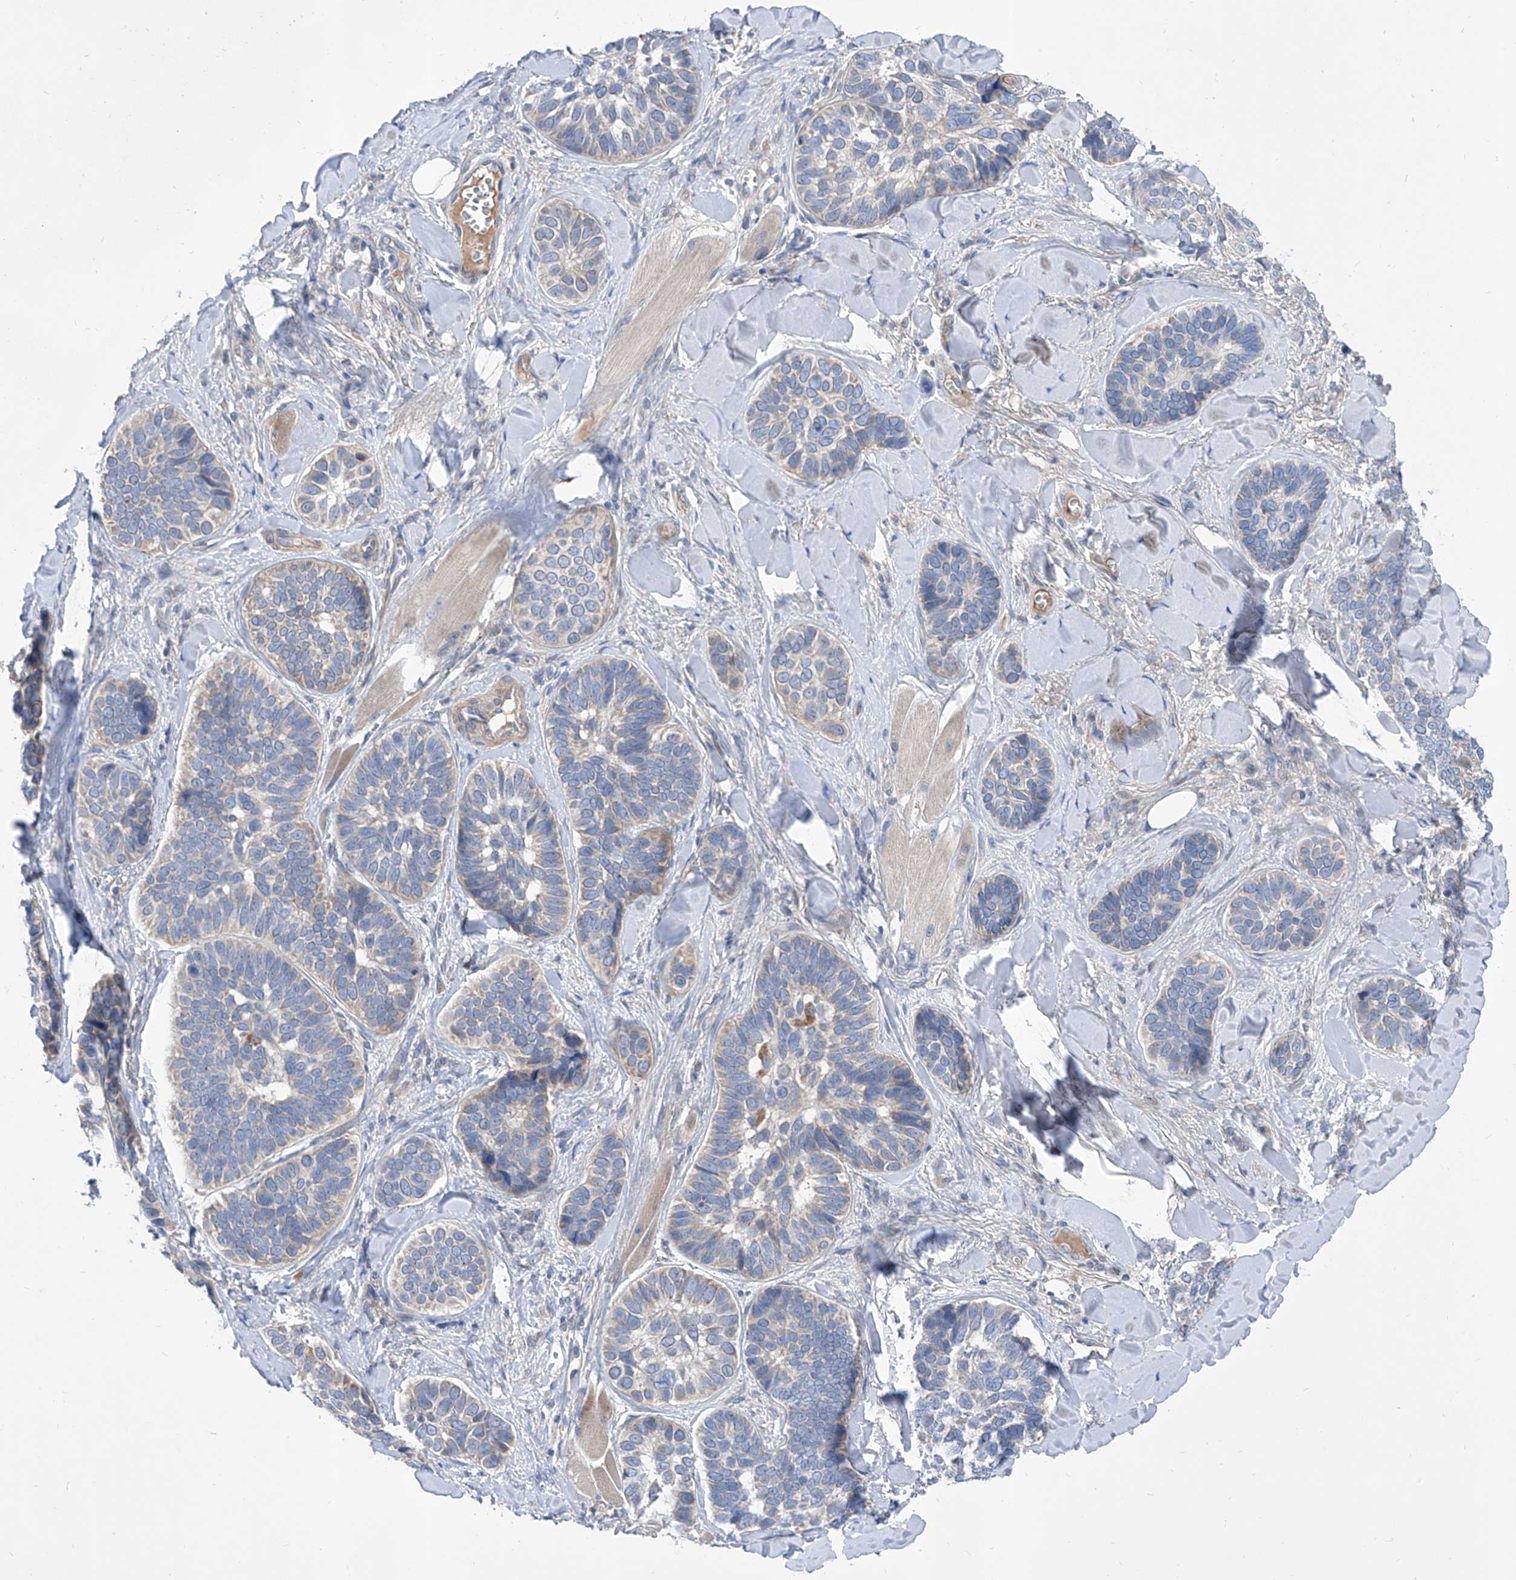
{"staining": {"intensity": "weak", "quantity": "<25%", "location": "cytoplasmic/membranous"}, "tissue": "skin cancer", "cell_type": "Tumor cells", "image_type": "cancer", "snomed": [{"axis": "morphology", "description": "Basal cell carcinoma"}, {"axis": "topography", "description": "Skin"}], "caption": "DAB (3,3'-diaminobenzidine) immunohistochemical staining of skin cancer shows no significant positivity in tumor cells.", "gene": "SRBD1", "patient": {"sex": "male", "age": 62}}